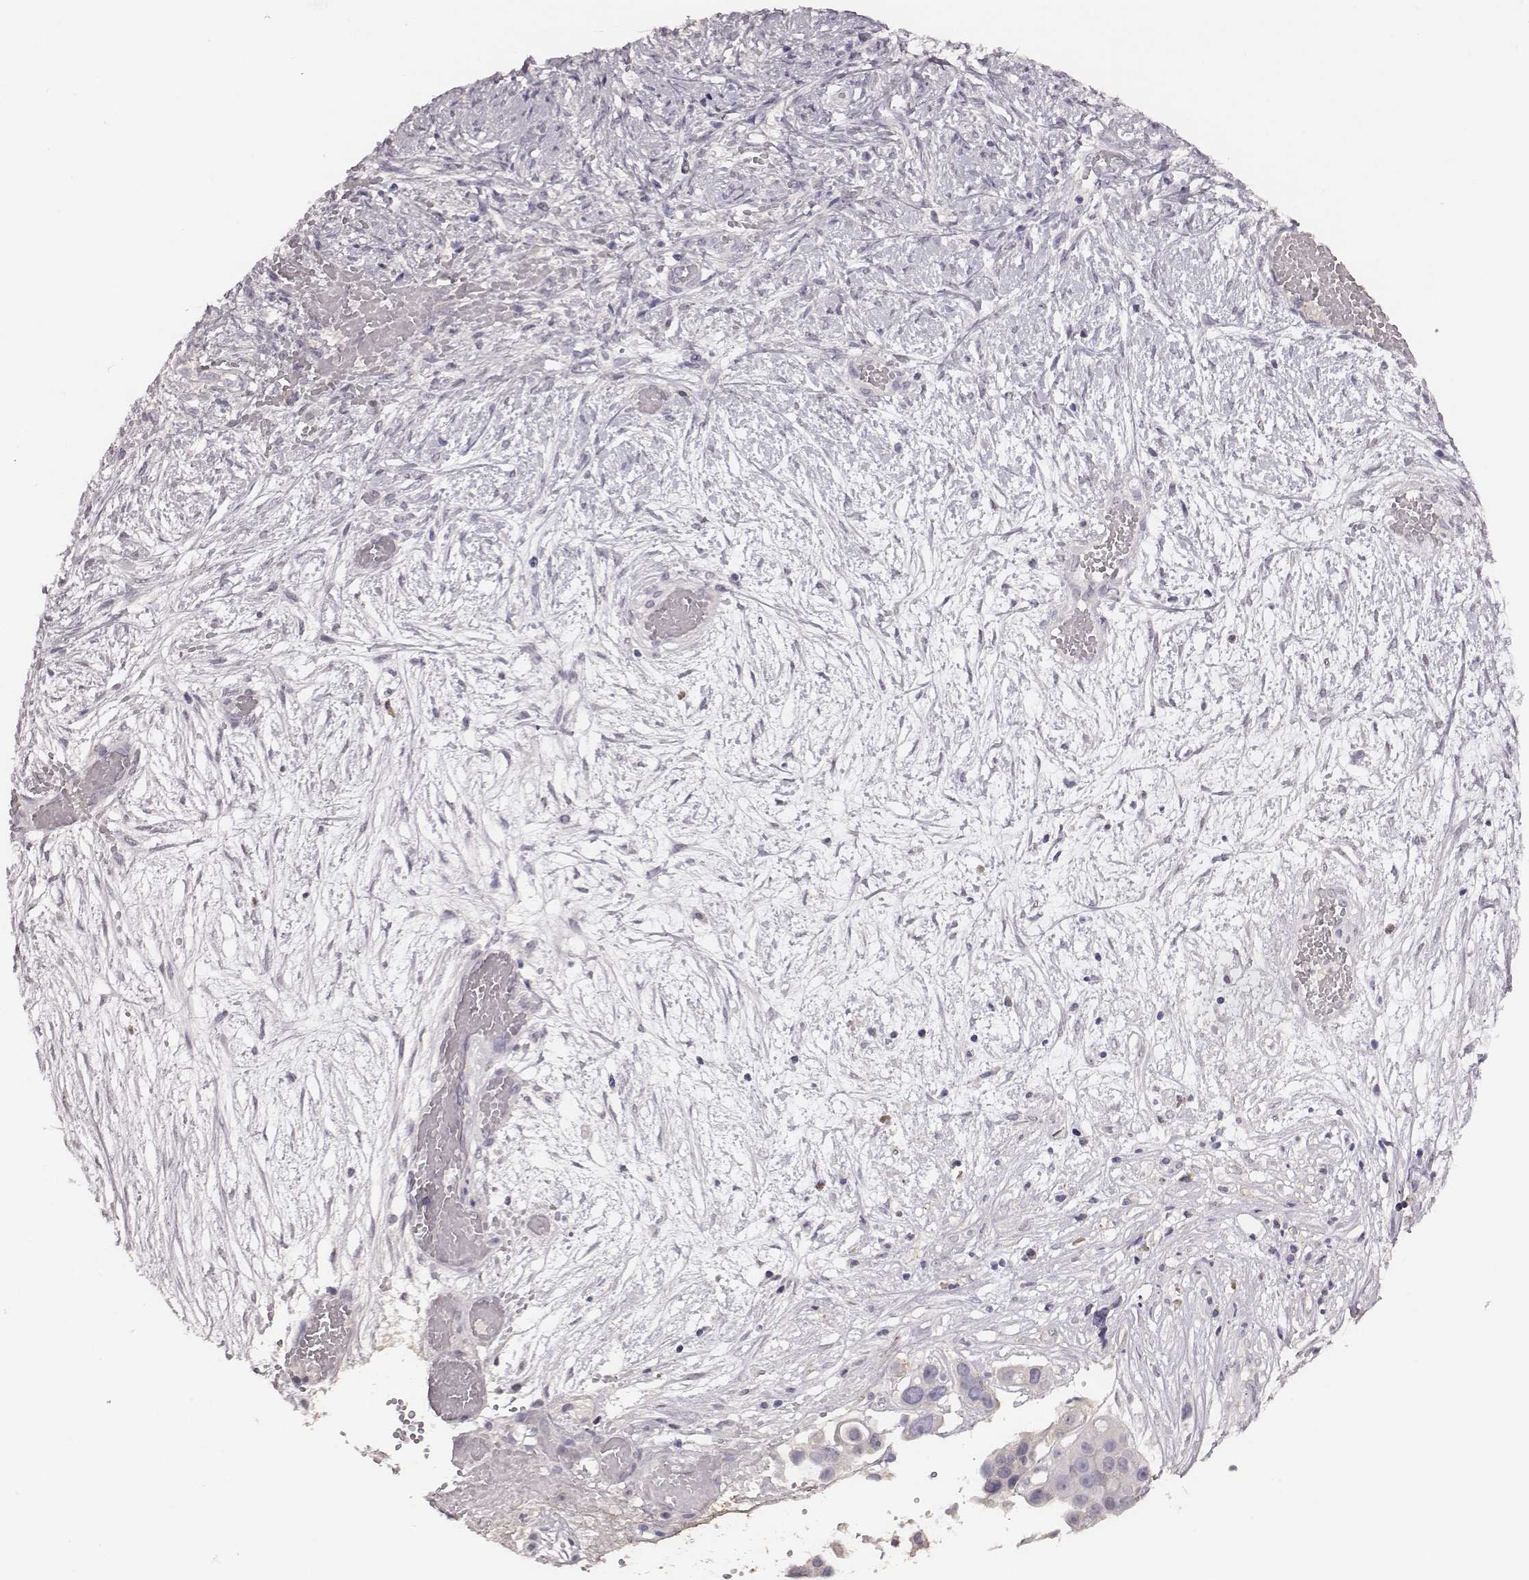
{"staining": {"intensity": "negative", "quantity": "none", "location": "none"}, "tissue": "ovarian cancer", "cell_type": "Tumor cells", "image_type": "cancer", "snomed": [{"axis": "morphology", "description": "Cystadenocarcinoma, serous, NOS"}, {"axis": "topography", "description": "Ovary"}], "caption": "Photomicrograph shows no protein expression in tumor cells of ovarian serous cystadenocarcinoma tissue.", "gene": "SLC22A6", "patient": {"sex": "female", "age": 56}}